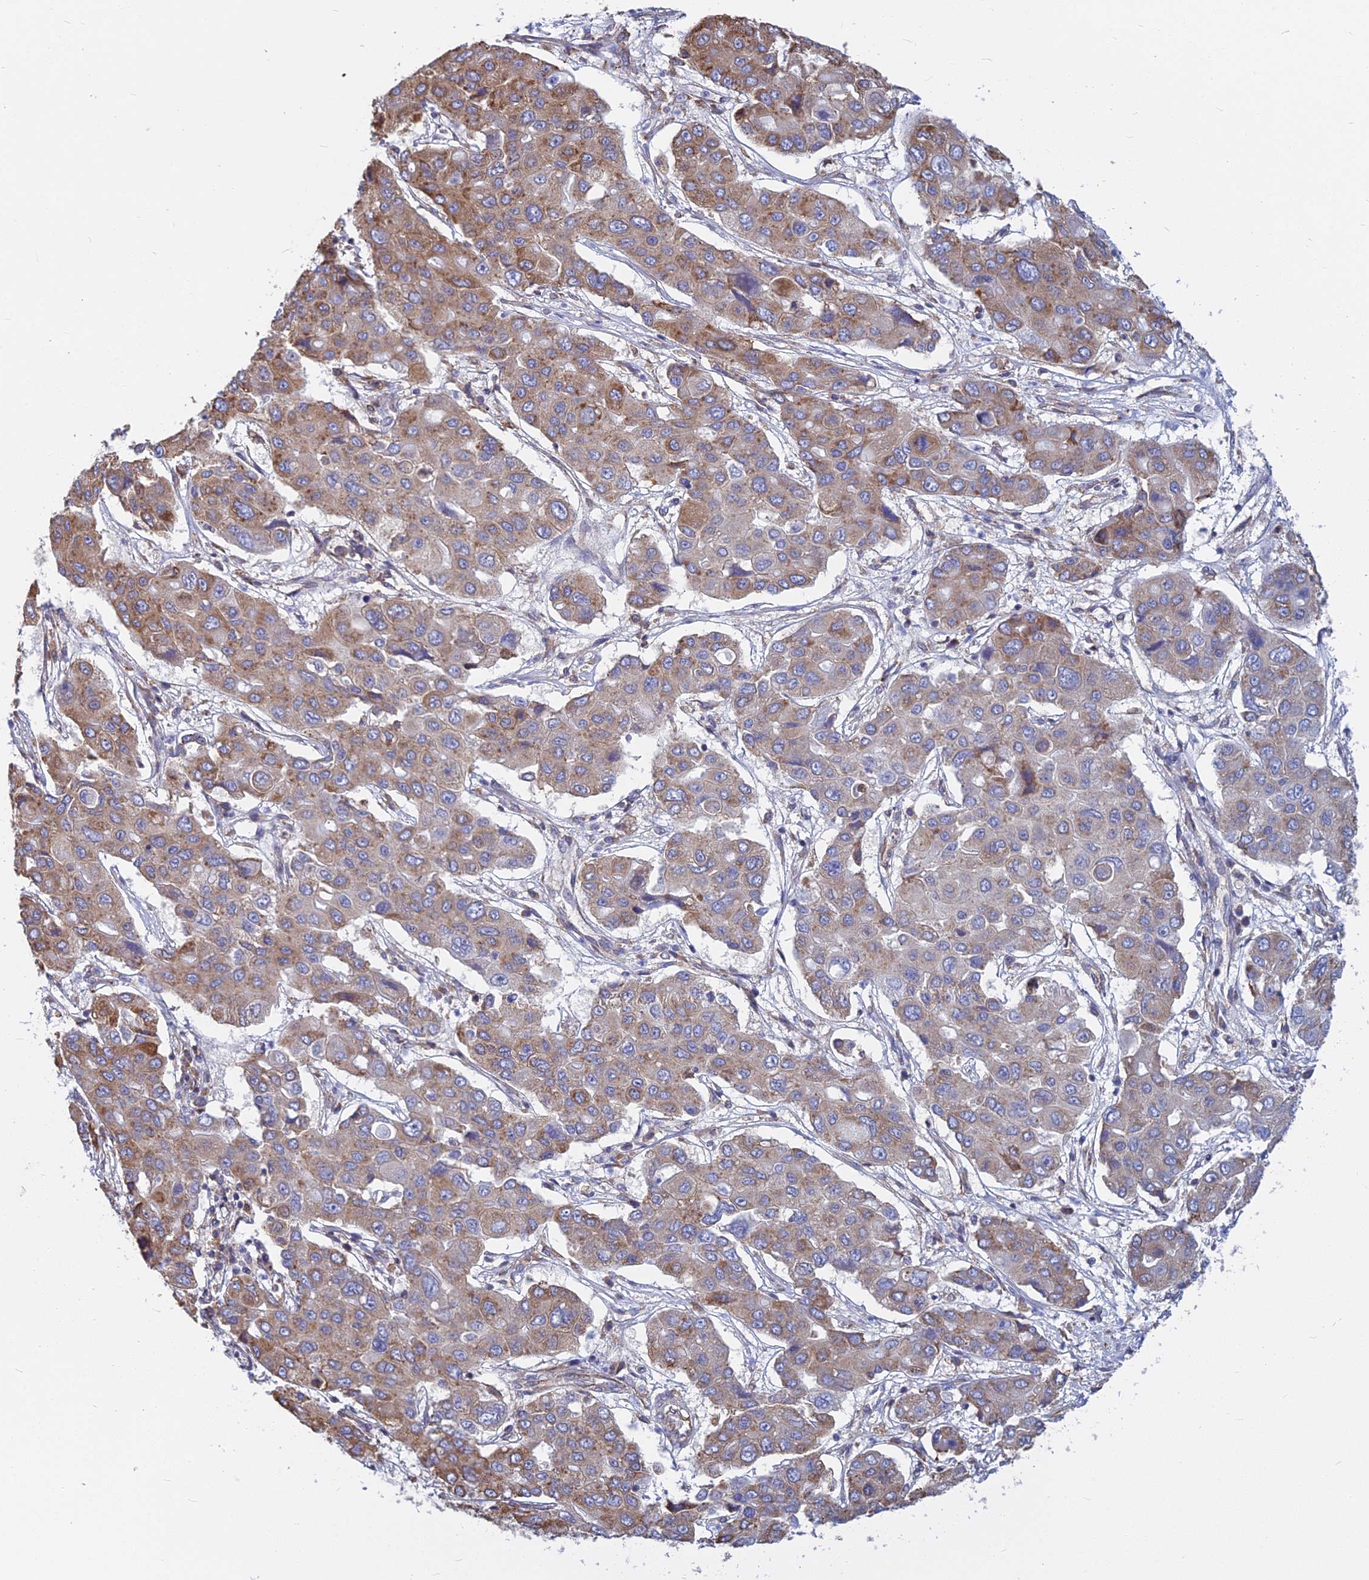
{"staining": {"intensity": "moderate", "quantity": "25%-75%", "location": "cytoplasmic/membranous"}, "tissue": "liver cancer", "cell_type": "Tumor cells", "image_type": "cancer", "snomed": [{"axis": "morphology", "description": "Cholangiocarcinoma"}, {"axis": "topography", "description": "Liver"}], "caption": "Immunohistochemical staining of human liver cancer (cholangiocarcinoma) displays medium levels of moderate cytoplasmic/membranous protein expression in about 25%-75% of tumor cells.", "gene": "KIAA1143", "patient": {"sex": "male", "age": 67}}